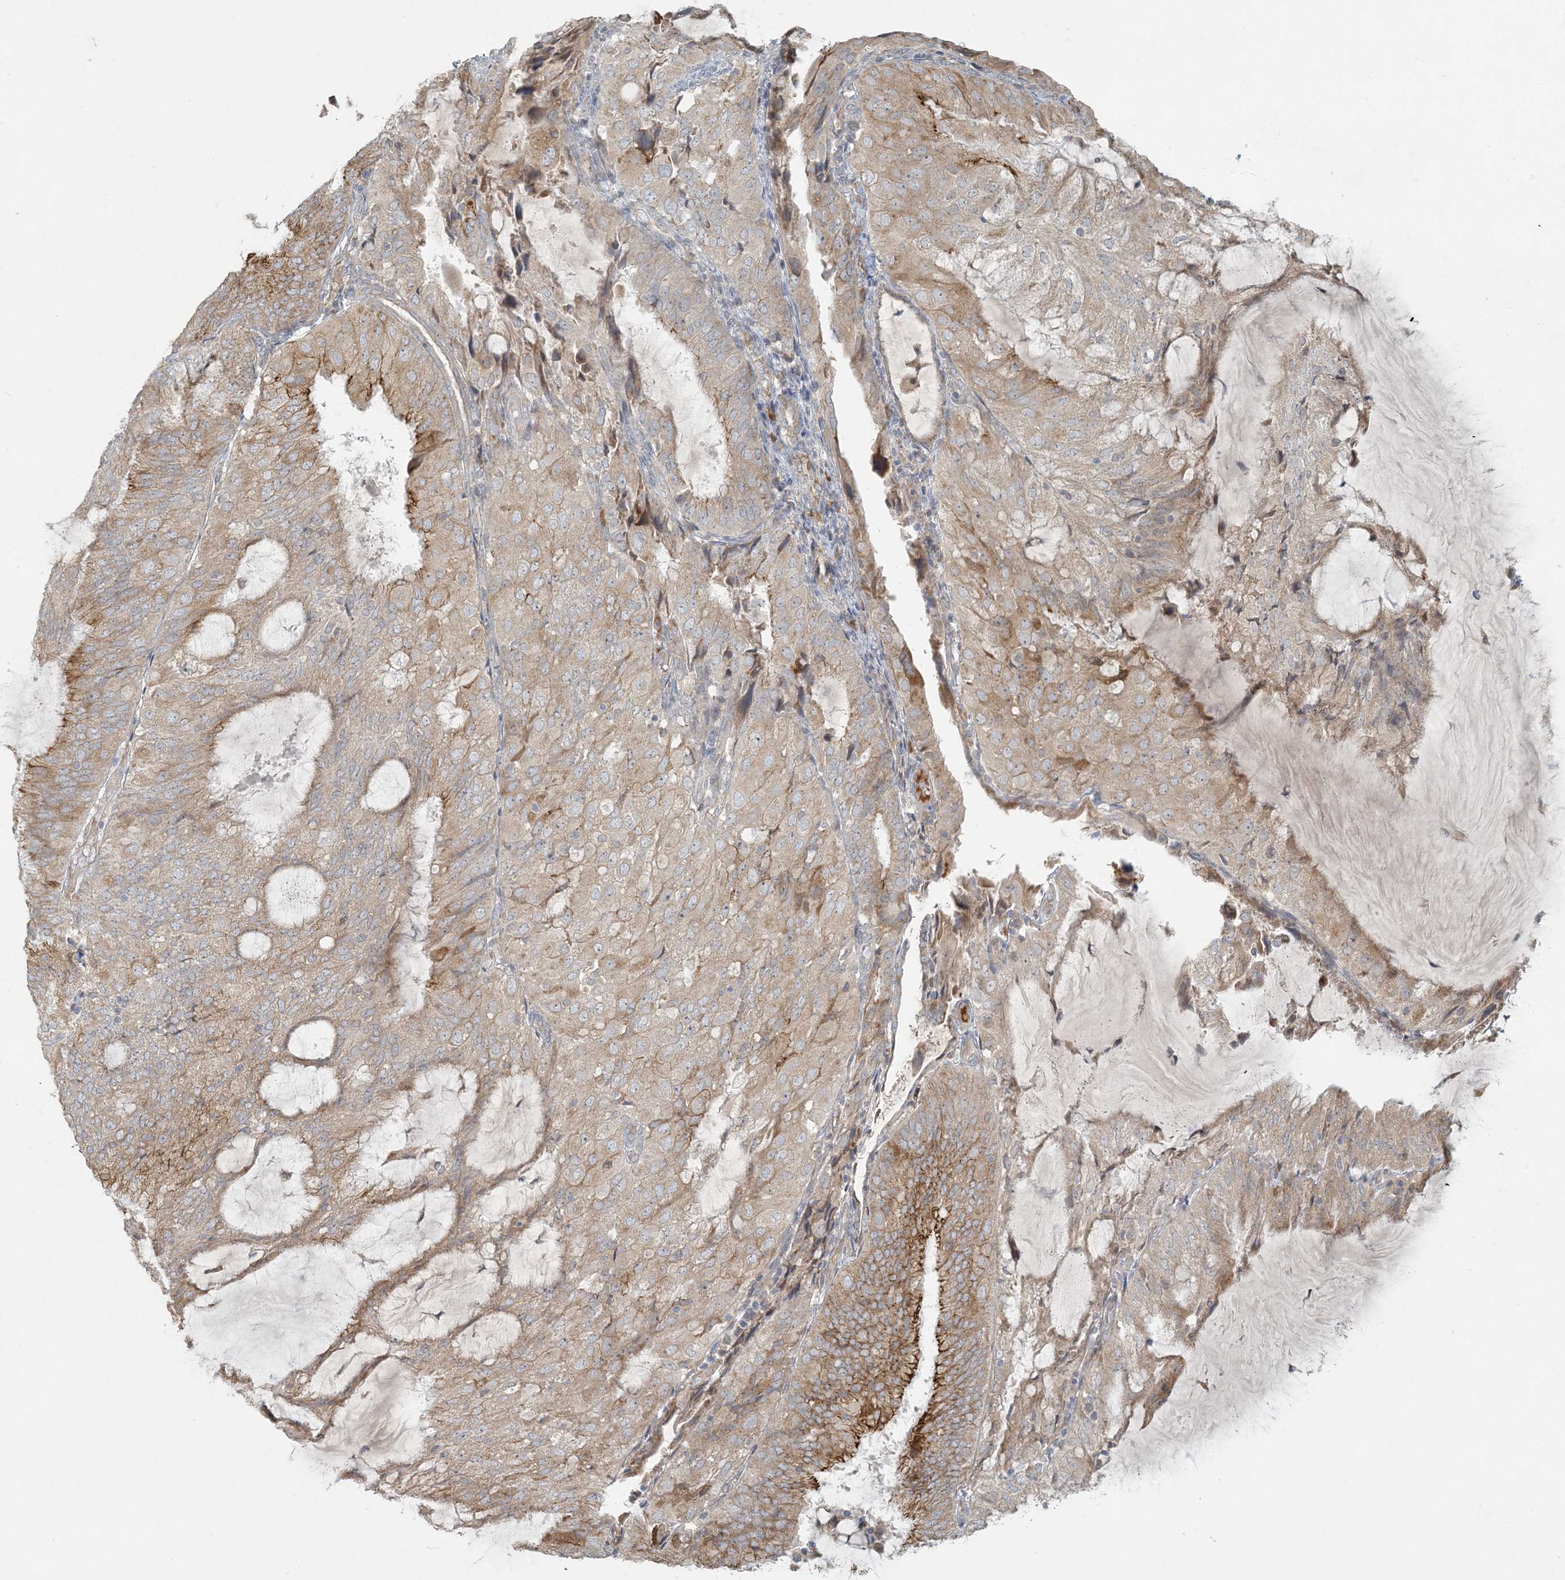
{"staining": {"intensity": "moderate", "quantity": ">75%", "location": "cytoplasmic/membranous"}, "tissue": "endometrial cancer", "cell_type": "Tumor cells", "image_type": "cancer", "snomed": [{"axis": "morphology", "description": "Adenocarcinoma, NOS"}, {"axis": "topography", "description": "Endometrium"}], "caption": "The image demonstrates a brown stain indicating the presence of a protein in the cytoplasmic/membranous of tumor cells in adenocarcinoma (endometrial).", "gene": "HACL1", "patient": {"sex": "female", "age": 81}}